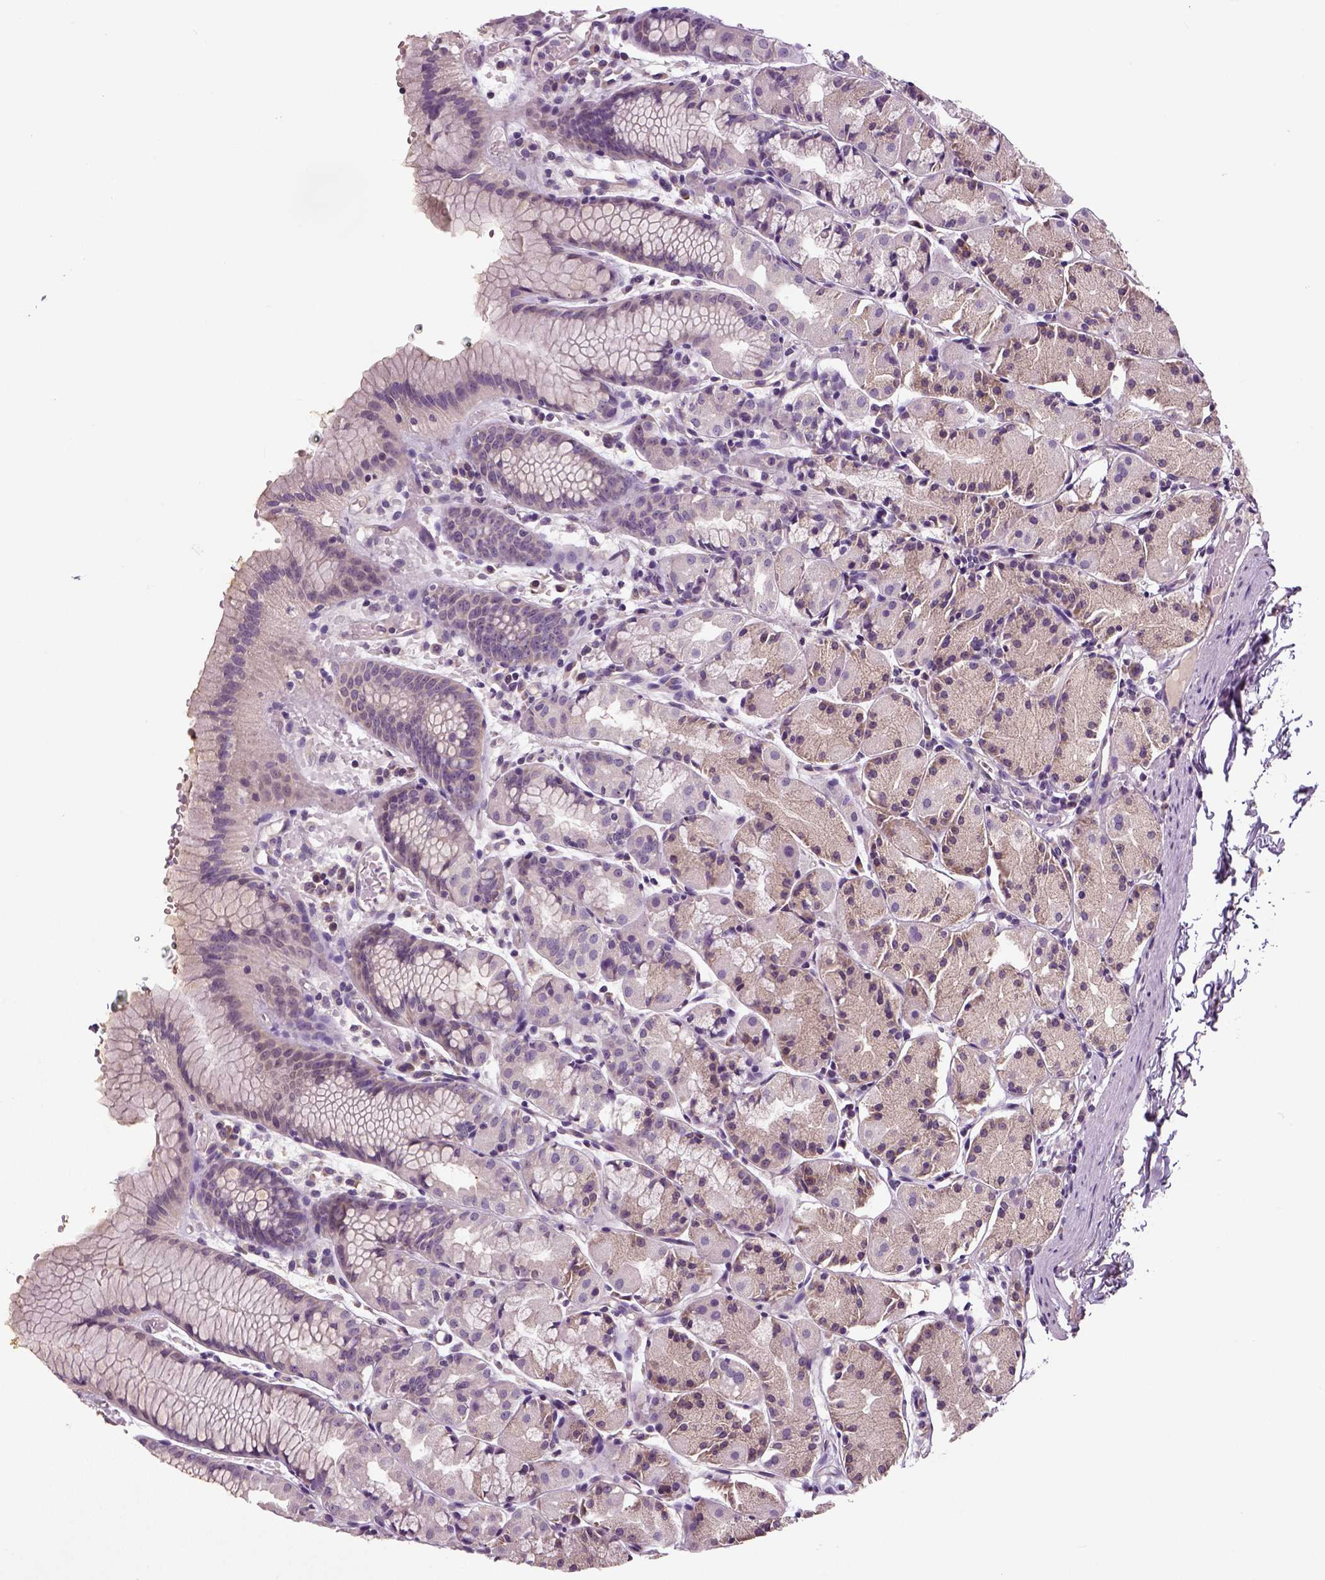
{"staining": {"intensity": "negative", "quantity": "none", "location": "none"}, "tissue": "stomach", "cell_type": "Glandular cells", "image_type": "normal", "snomed": [{"axis": "morphology", "description": "Normal tissue, NOS"}, {"axis": "topography", "description": "Stomach, upper"}], "caption": "Immunohistochemical staining of benign stomach demonstrates no significant expression in glandular cells.", "gene": "NECAB1", "patient": {"sex": "male", "age": 47}}